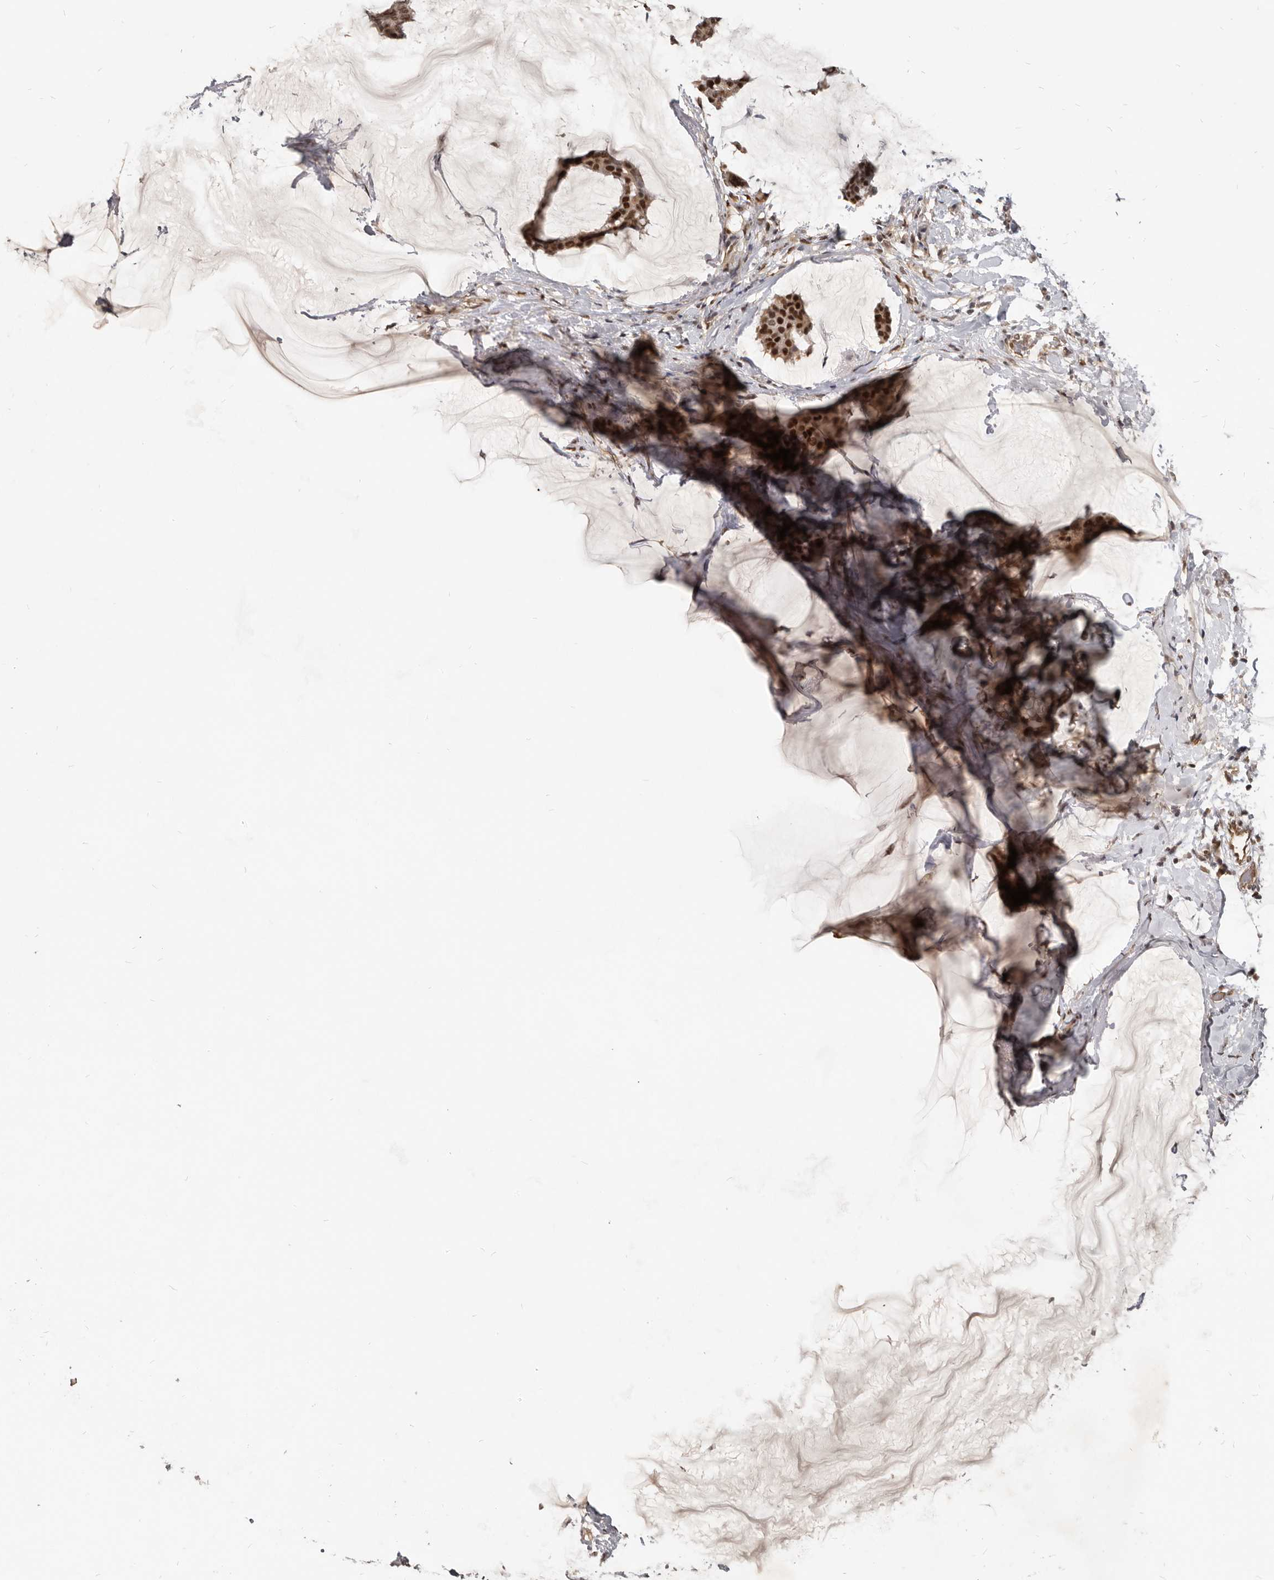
{"staining": {"intensity": "strong", "quantity": ">75%", "location": "nuclear"}, "tissue": "breast cancer", "cell_type": "Tumor cells", "image_type": "cancer", "snomed": [{"axis": "morphology", "description": "Duct carcinoma"}, {"axis": "topography", "description": "Breast"}], "caption": "Immunohistochemistry micrograph of neoplastic tissue: invasive ductal carcinoma (breast) stained using IHC exhibits high levels of strong protein expression localized specifically in the nuclear of tumor cells, appearing as a nuclear brown color.", "gene": "ATF5", "patient": {"sex": "female", "age": 93}}